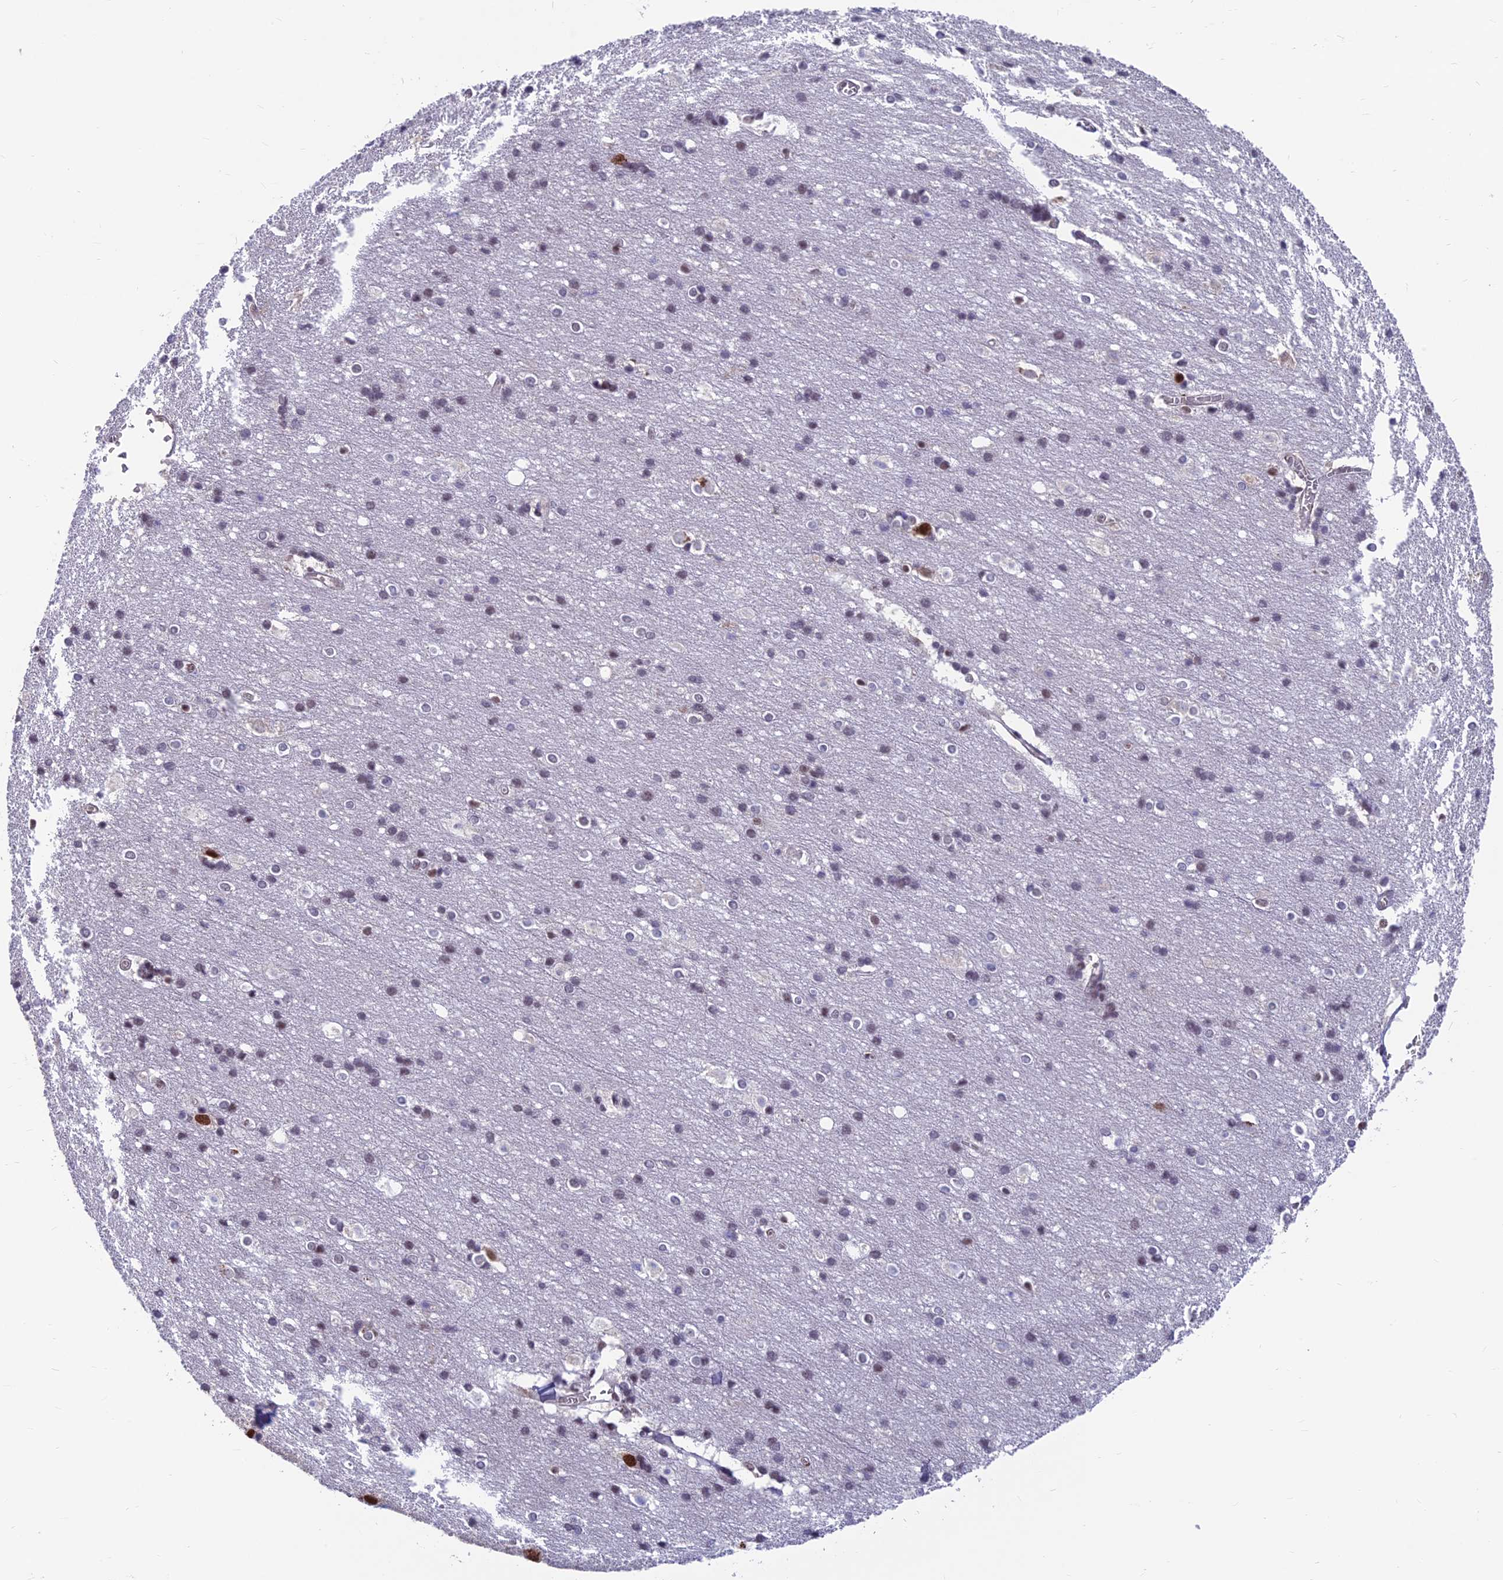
{"staining": {"intensity": "negative", "quantity": "none", "location": "none"}, "tissue": "cerebral cortex", "cell_type": "Endothelial cells", "image_type": "normal", "snomed": [{"axis": "morphology", "description": "Normal tissue, NOS"}, {"axis": "topography", "description": "Cerebral cortex"}], "caption": "IHC of normal human cerebral cortex exhibits no positivity in endothelial cells. (Immunohistochemistry, brightfield microscopy, high magnification).", "gene": "KIAA1191", "patient": {"sex": "male", "age": 54}}